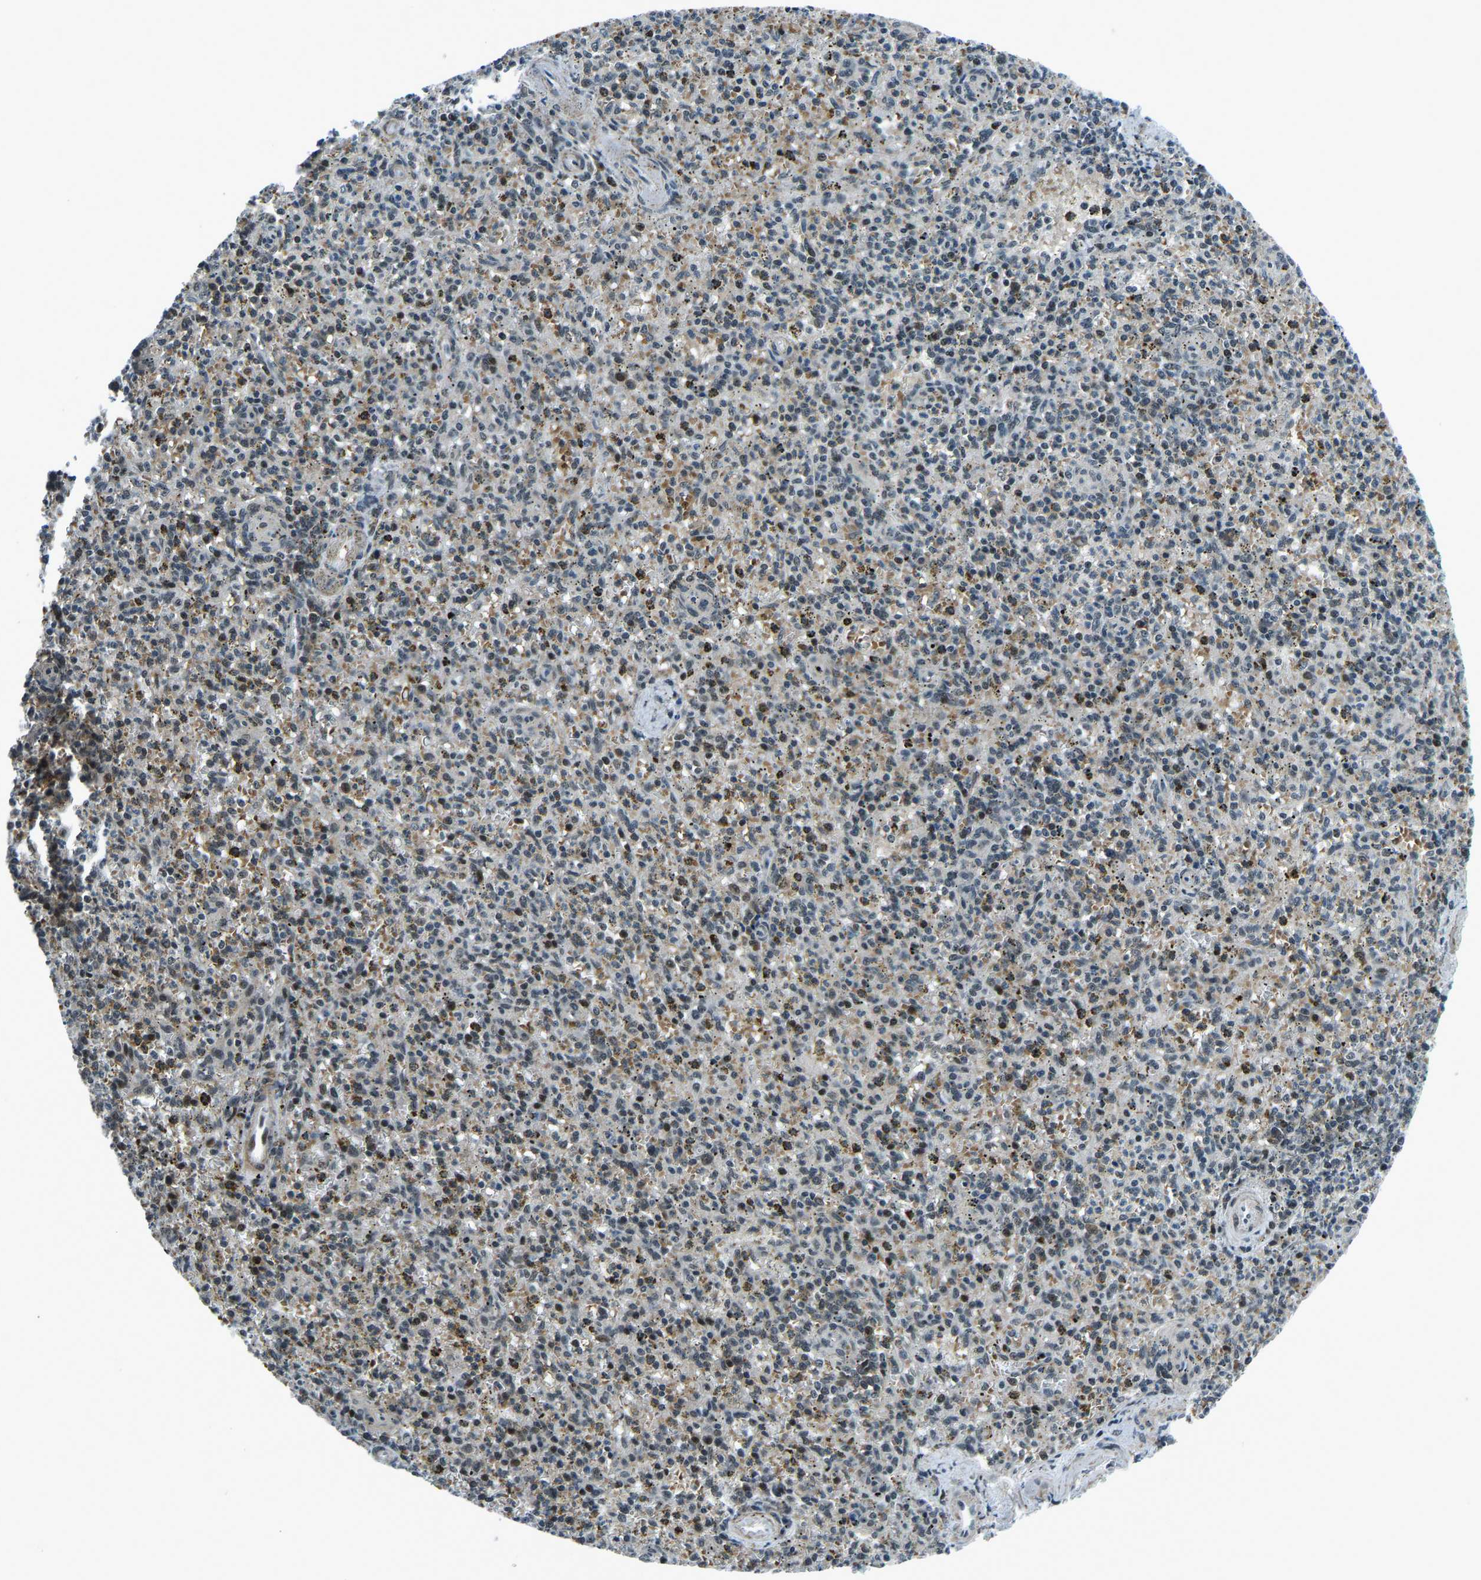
{"staining": {"intensity": "weak", "quantity": "<25%", "location": "nuclear"}, "tissue": "spleen", "cell_type": "Cells in red pulp", "image_type": "normal", "snomed": [{"axis": "morphology", "description": "Normal tissue, NOS"}, {"axis": "topography", "description": "Spleen"}], "caption": "Protein analysis of unremarkable spleen exhibits no significant staining in cells in red pulp.", "gene": "PRCC", "patient": {"sex": "male", "age": 72}}